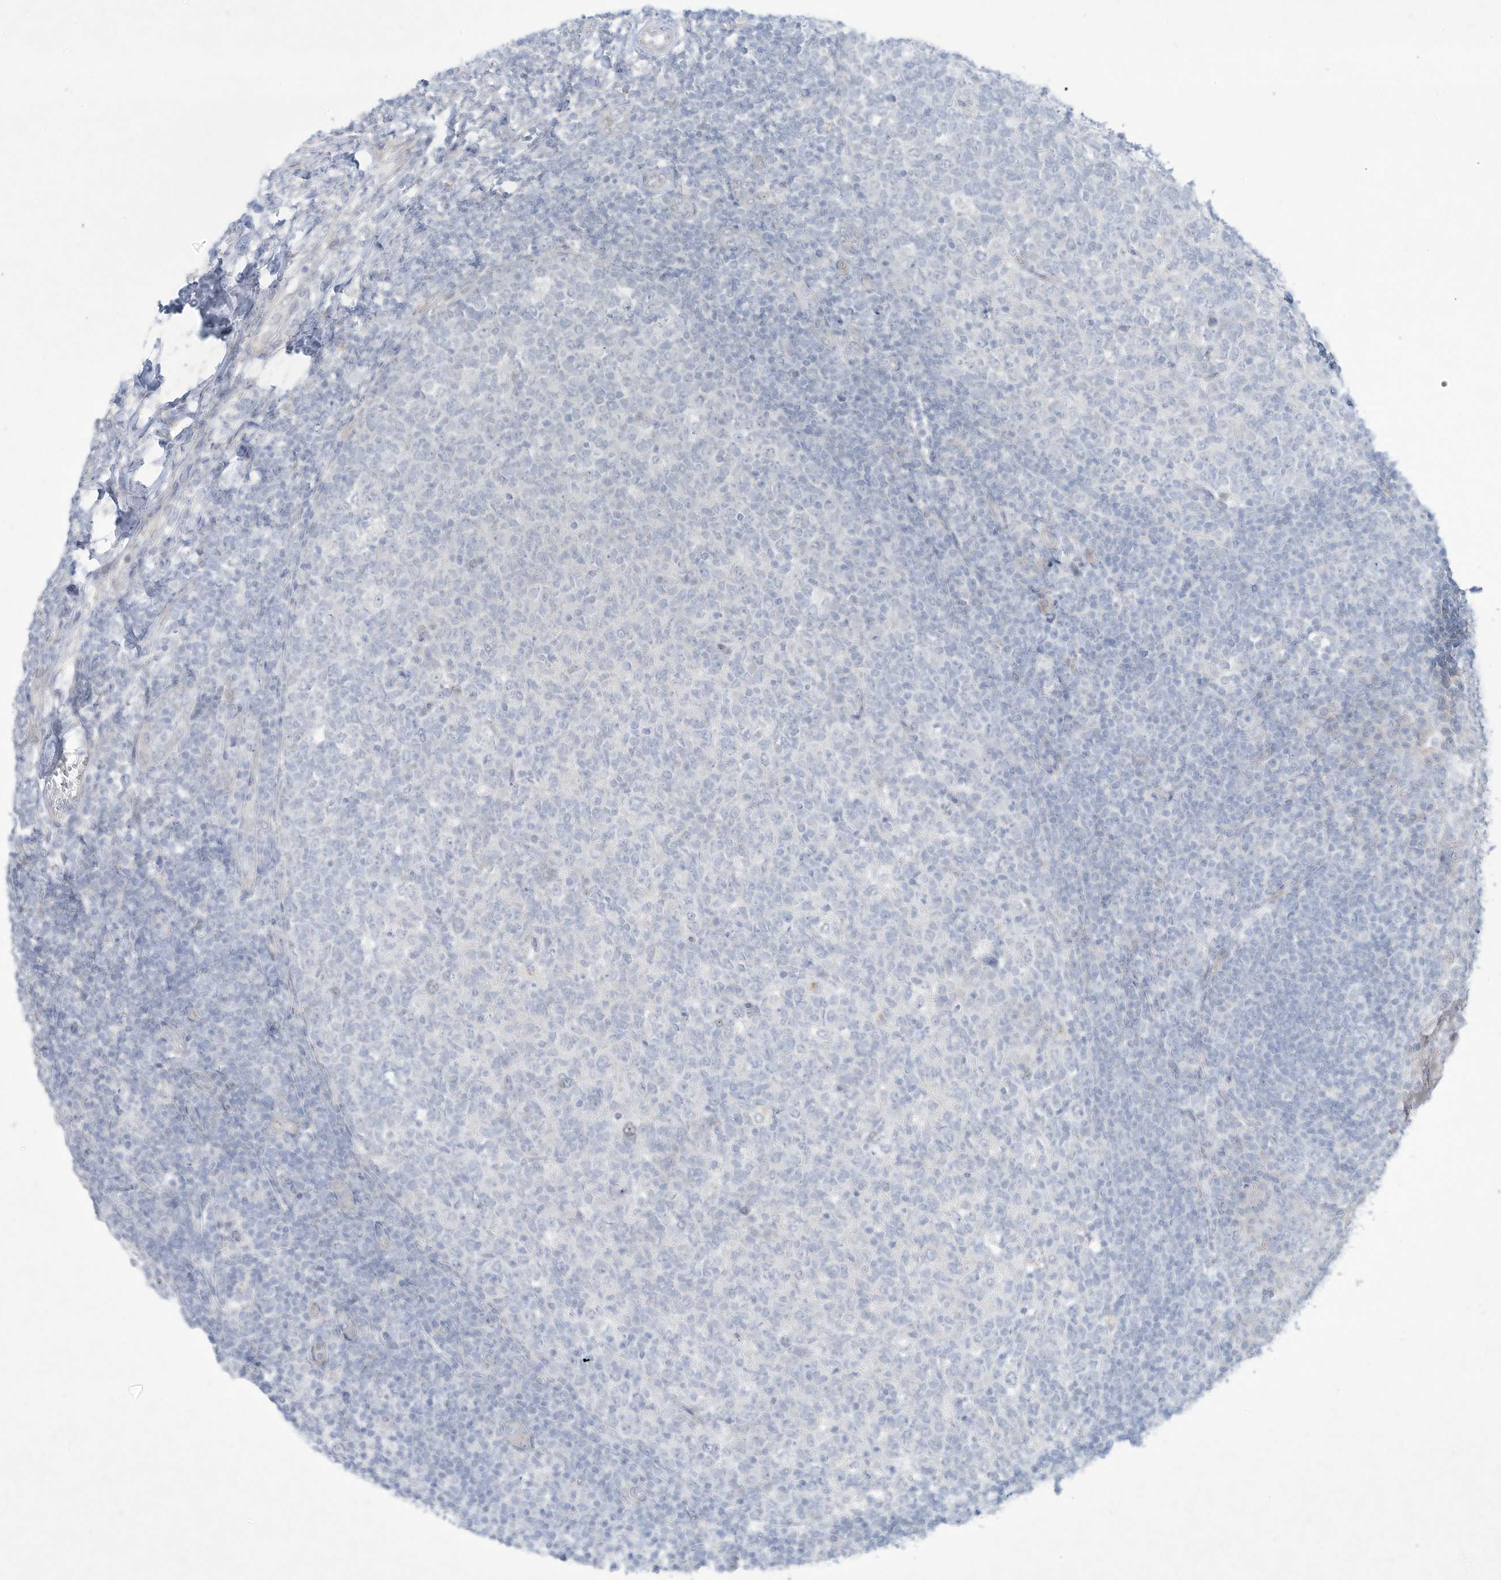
{"staining": {"intensity": "negative", "quantity": "none", "location": "none"}, "tissue": "tonsil", "cell_type": "Germinal center cells", "image_type": "normal", "snomed": [{"axis": "morphology", "description": "Normal tissue, NOS"}, {"axis": "topography", "description": "Tonsil"}], "caption": "Immunohistochemistry (IHC) micrograph of unremarkable tonsil: tonsil stained with DAB displays no significant protein positivity in germinal center cells.", "gene": "PAX6", "patient": {"sex": "female", "age": 19}}